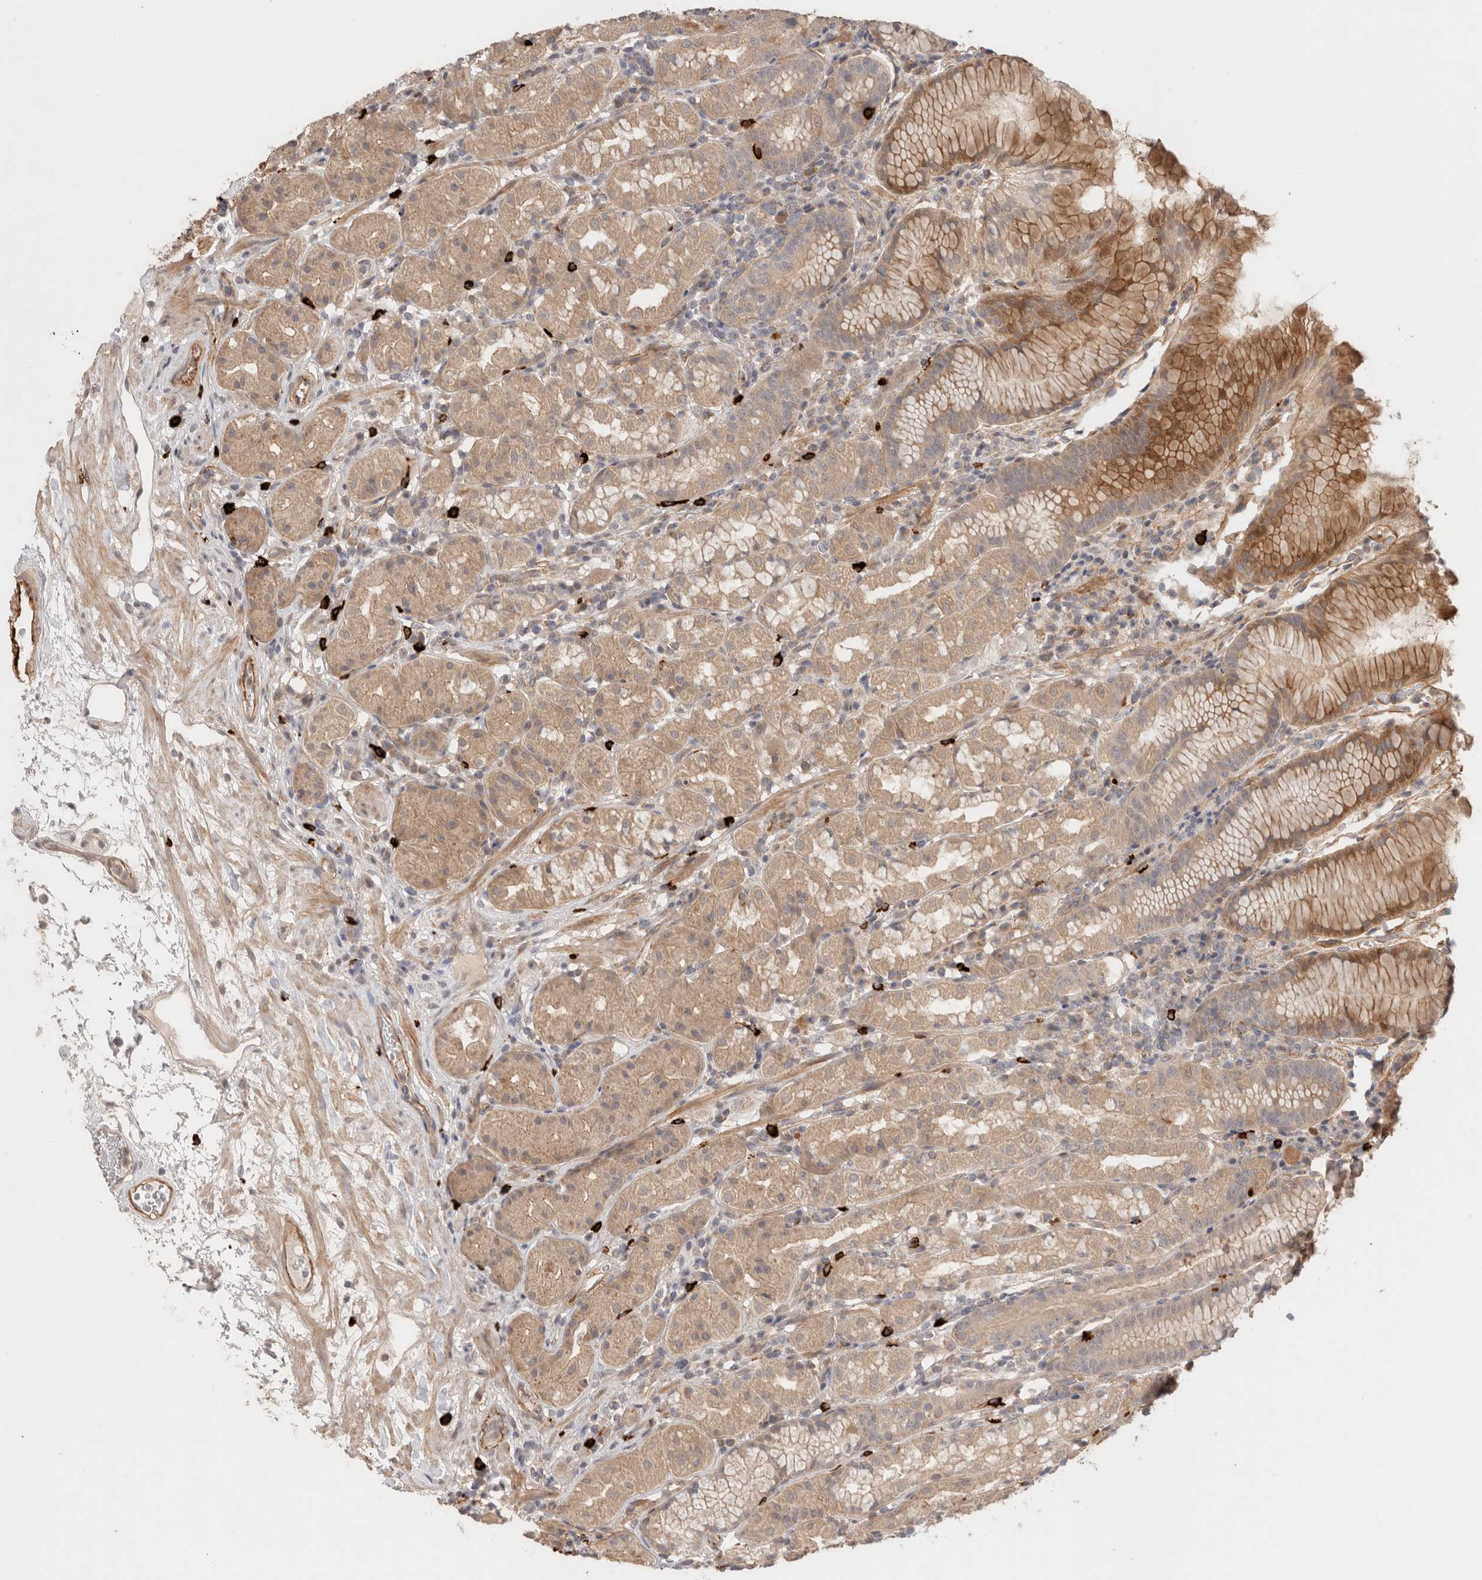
{"staining": {"intensity": "moderate", "quantity": "25%-75%", "location": "cytoplasmic/membranous"}, "tissue": "stomach", "cell_type": "Glandular cells", "image_type": "normal", "snomed": [{"axis": "morphology", "description": "Normal tissue, NOS"}, {"axis": "topography", "description": "Stomach, lower"}], "caption": "The micrograph exhibits staining of unremarkable stomach, revealing moderate cytoplasmic/membranous protein expression (brown color) within glandular cells.", "gene": "HSPG2", "patient": {"sex": "female", "age": 56}}